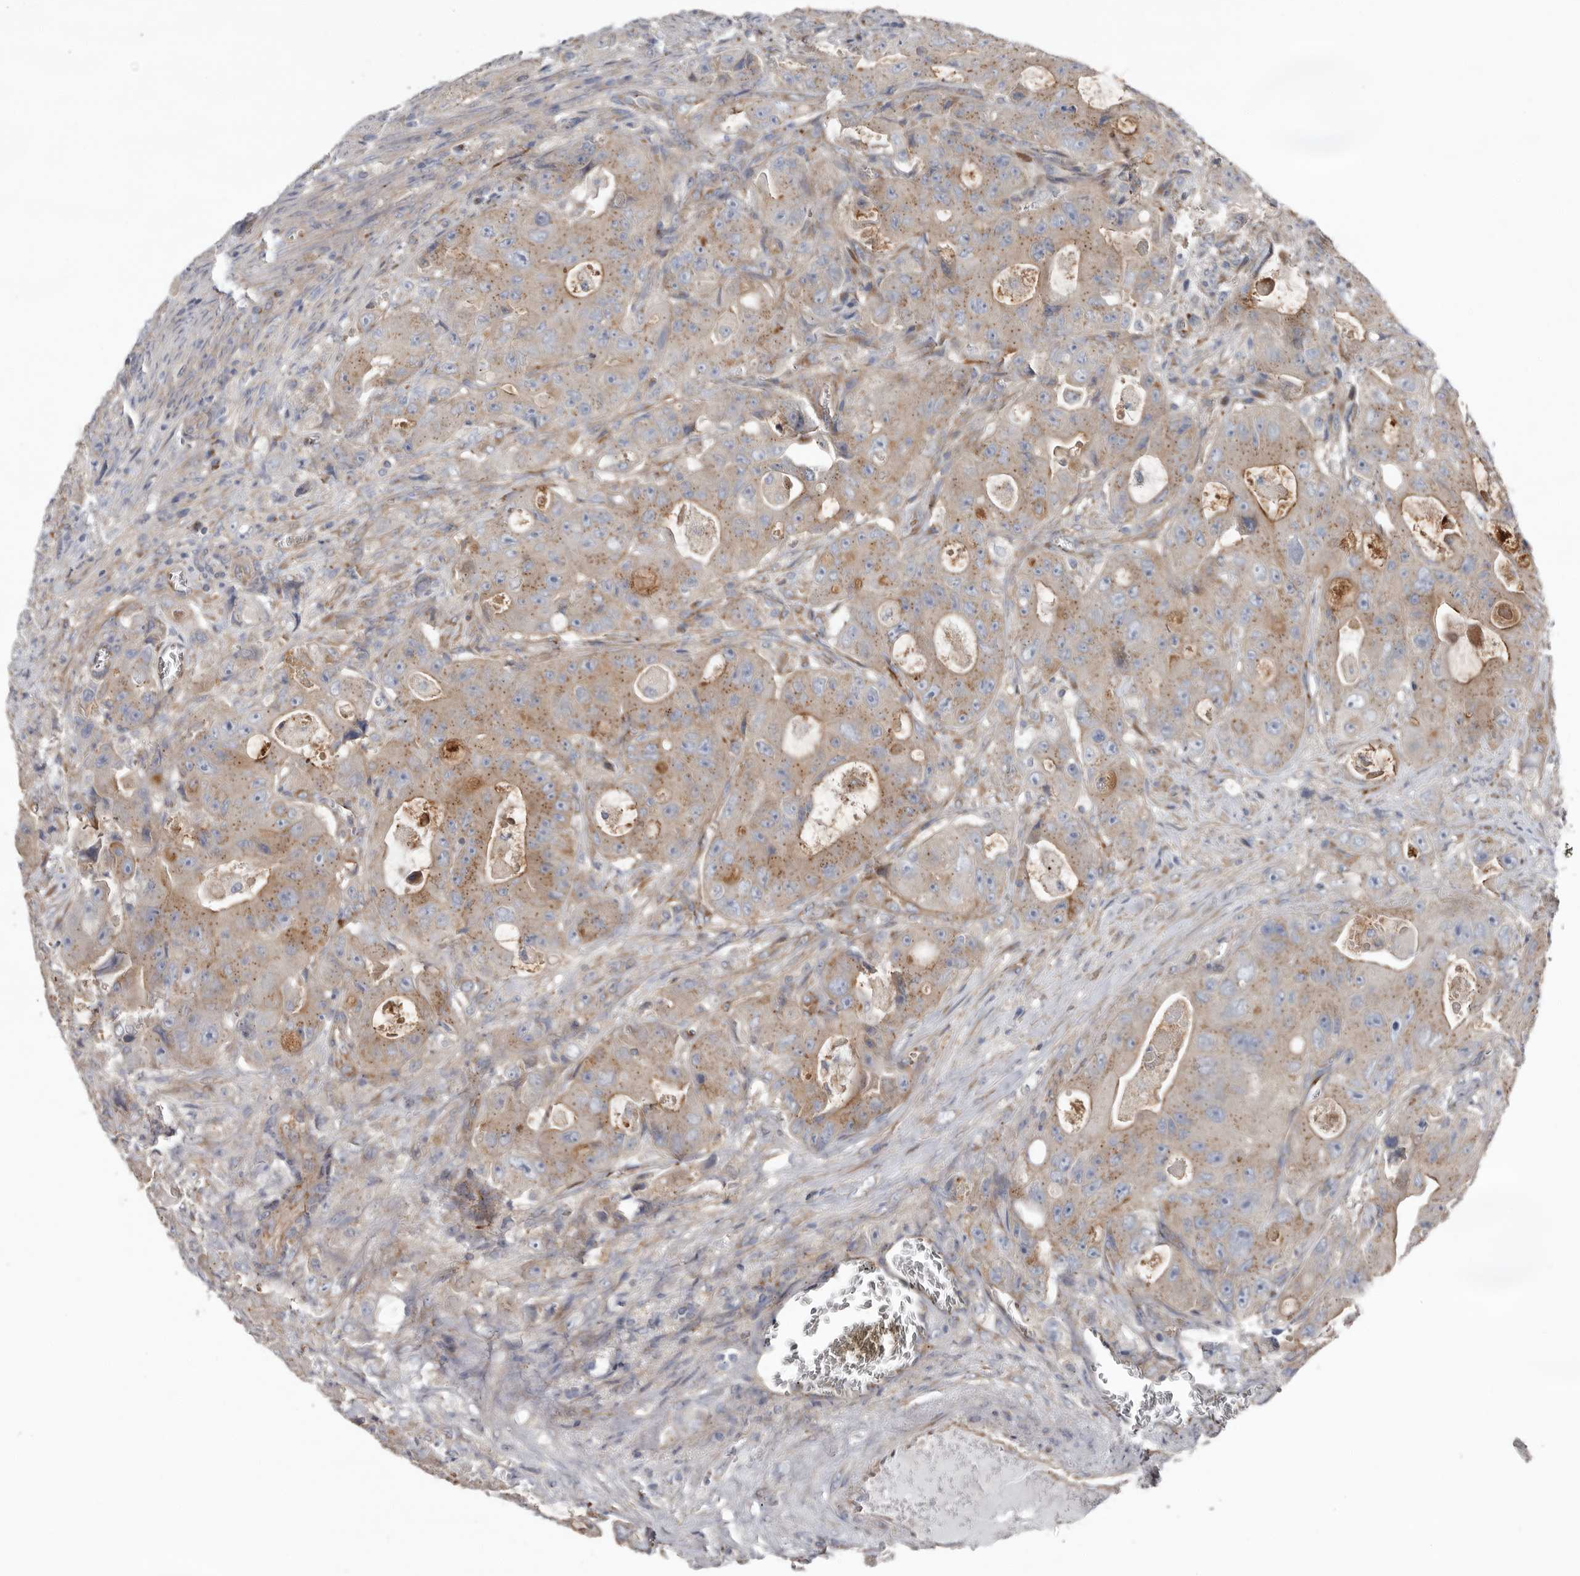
{"staining": {"intensity": "moderate", "quantity": ">75%", "location": "cytoplasmic/membranous"}, "tissue": "colorectal cancer", "cell_type": "Tumor cells", "image_type": "cancer", "snomed": [{"axis": "morphology", "description": "Adenocarcinoma, NOS"}, {"axis": "topography", "description": "Colon"}], "caption": "Protein analysis of colorectal adenocarcinoma tissue shows moderate cytoplasmic/membranous positivity in approximately >75% of tumor cells.", "gene": "LUZP1", "patient": {"sex": "female", "age": 46}}